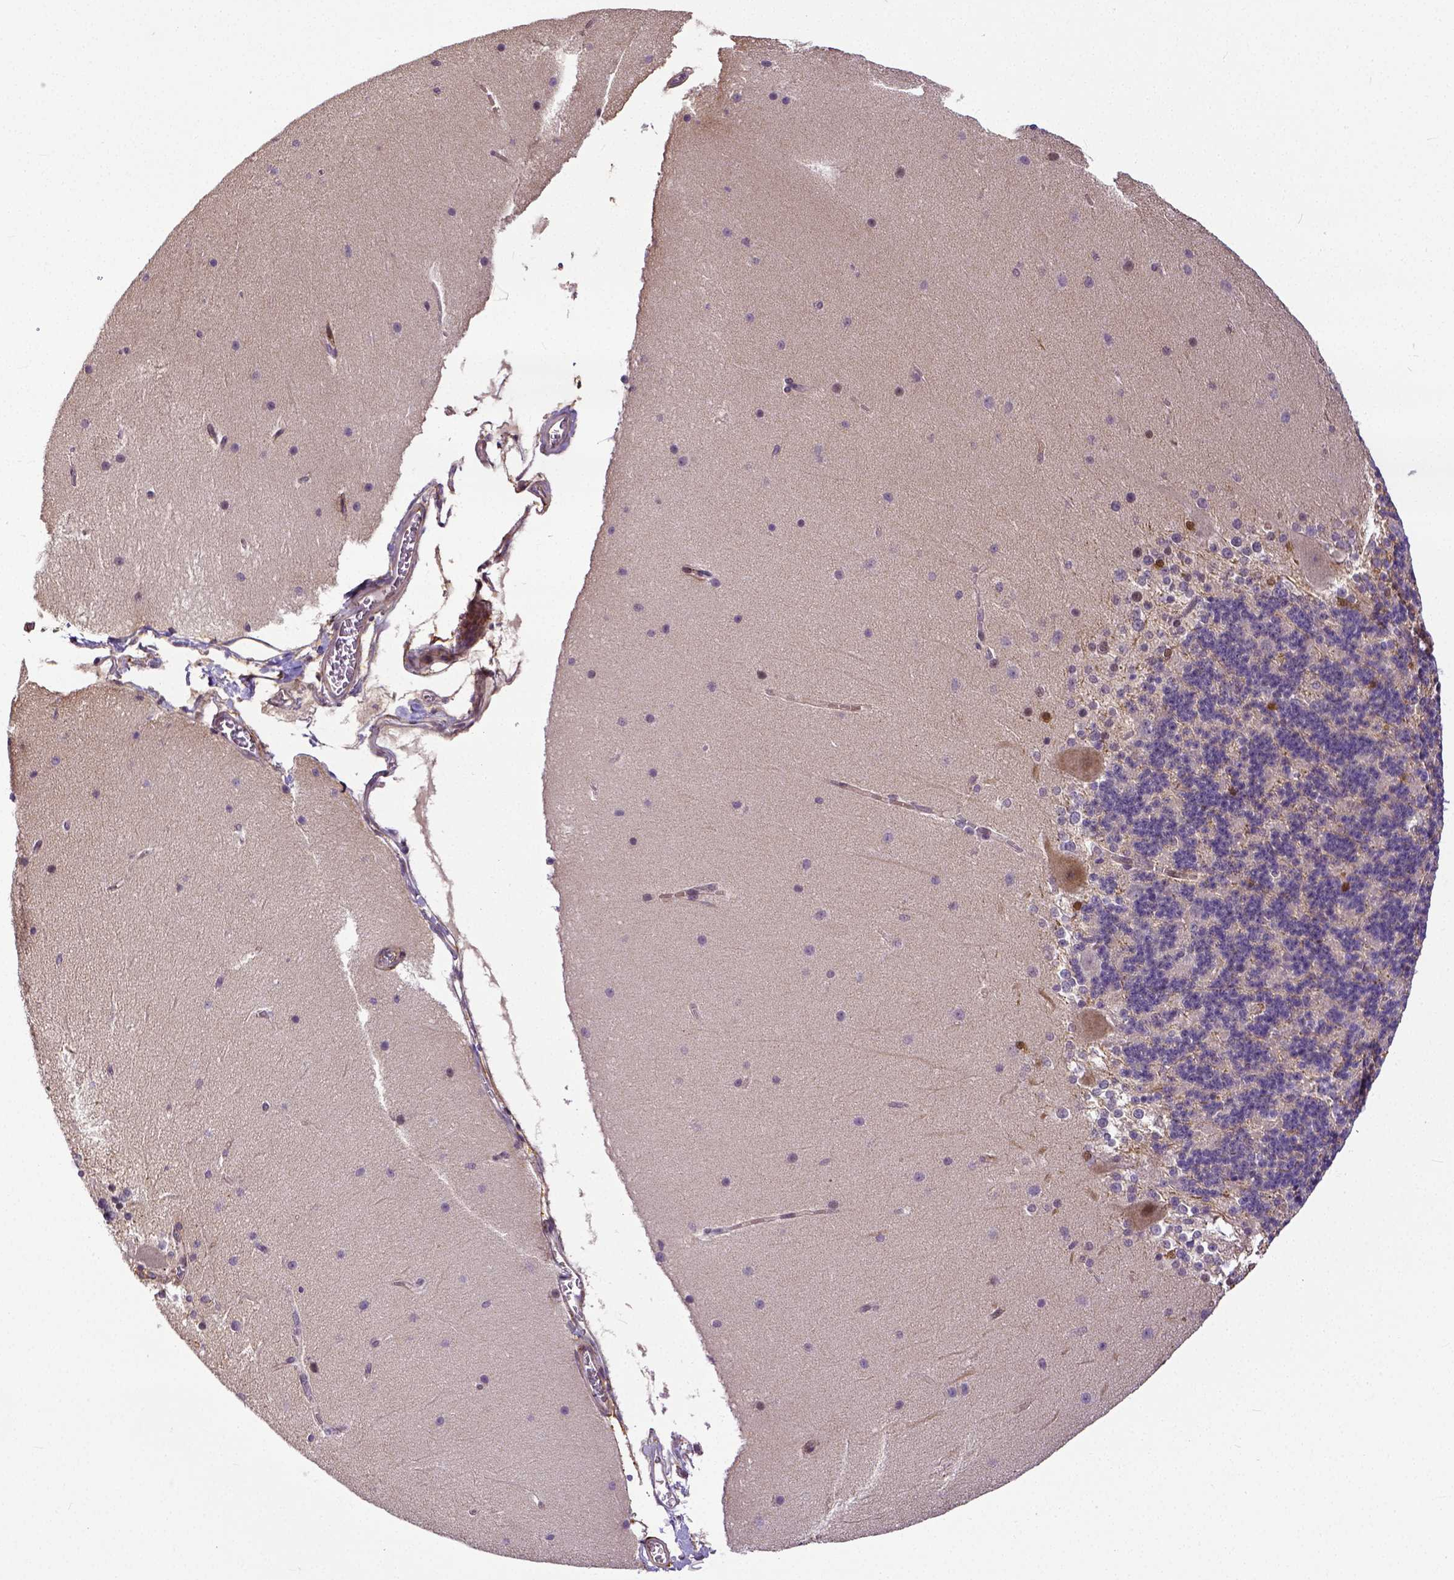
{"staining": {"intensity": "moderate", "quantity": "<25%", "location": "nuclear"}, "tissue": "cerebellum", "cell_type": "Cells in granular layer", "image_type": "normal", "snomed": [{"axis": "morphology", "description": "Normal tissue, NOS"}, {"axis": "topography", "description": "Cerebellum"}], "caption": "Human cerebellum stained for a protein (brown) shows moderate nuclear positive staining in about <25% of cells in granular layer.", "gene": "DICER1", "patient": {"sex": "female", "age": 19}}